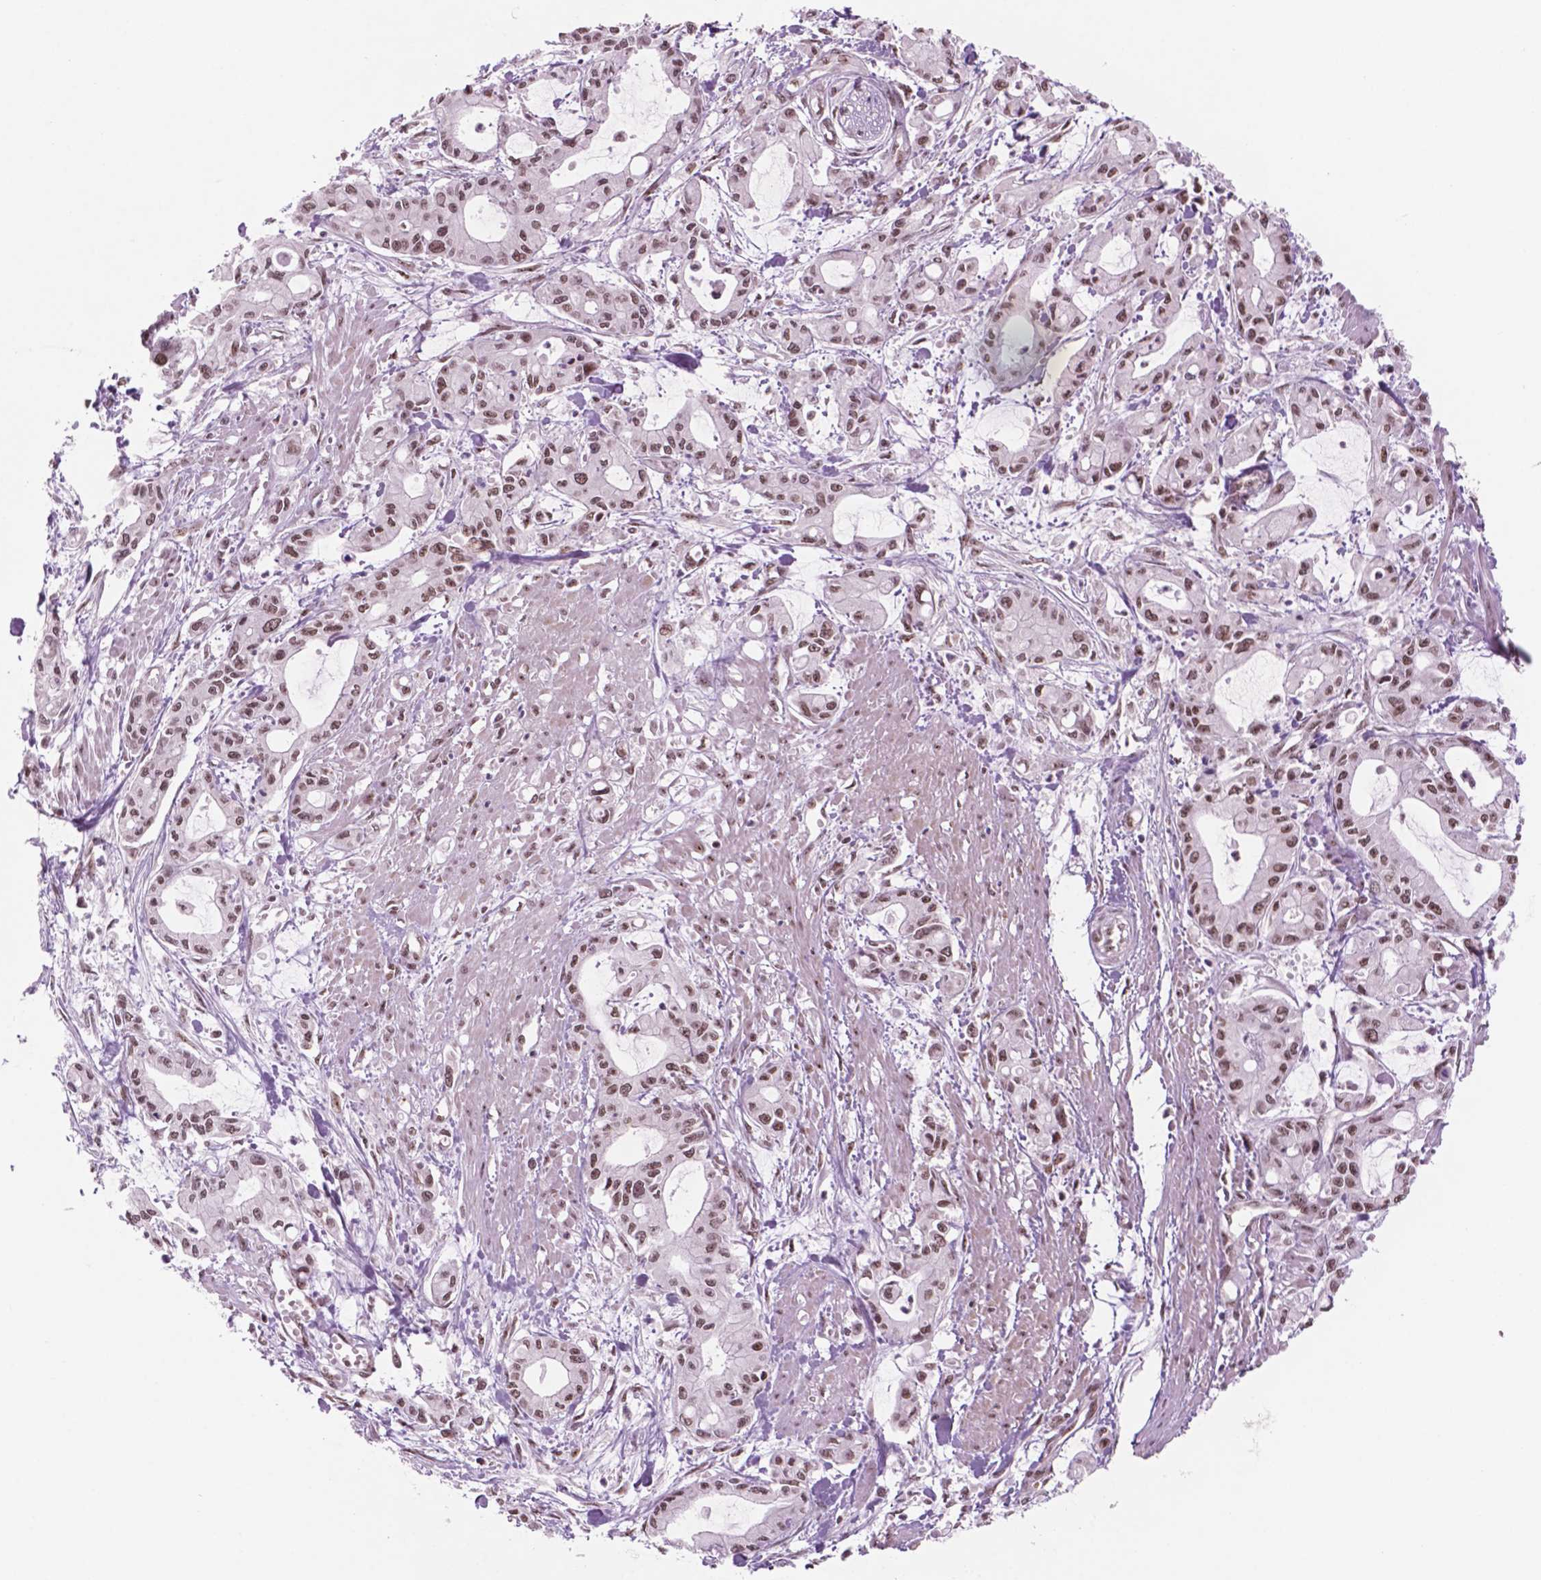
{"staining": {"intensity": "moderate", "quantity": ">75%", "location": "nuclear"}, "tissue": "pancreatic cancer", "cell_type": "Tumor cells", "image_type": "cancer", "snomed": [{"axis": "morphology", "description": "Adenocarcinoma, NOS"}, {"axis": "topography", "description": "Pancreas"}], "caption": "Pancreatic adenocarcinoma stained with immunohistochemistry displays moderate nuclear positivity in about >75% of tumor cells. (DAB IHC, brown staining for protein, blue staining for nuclei).", "gene": "POLR2E", "patient": {"sex": "male", "age": 48}}